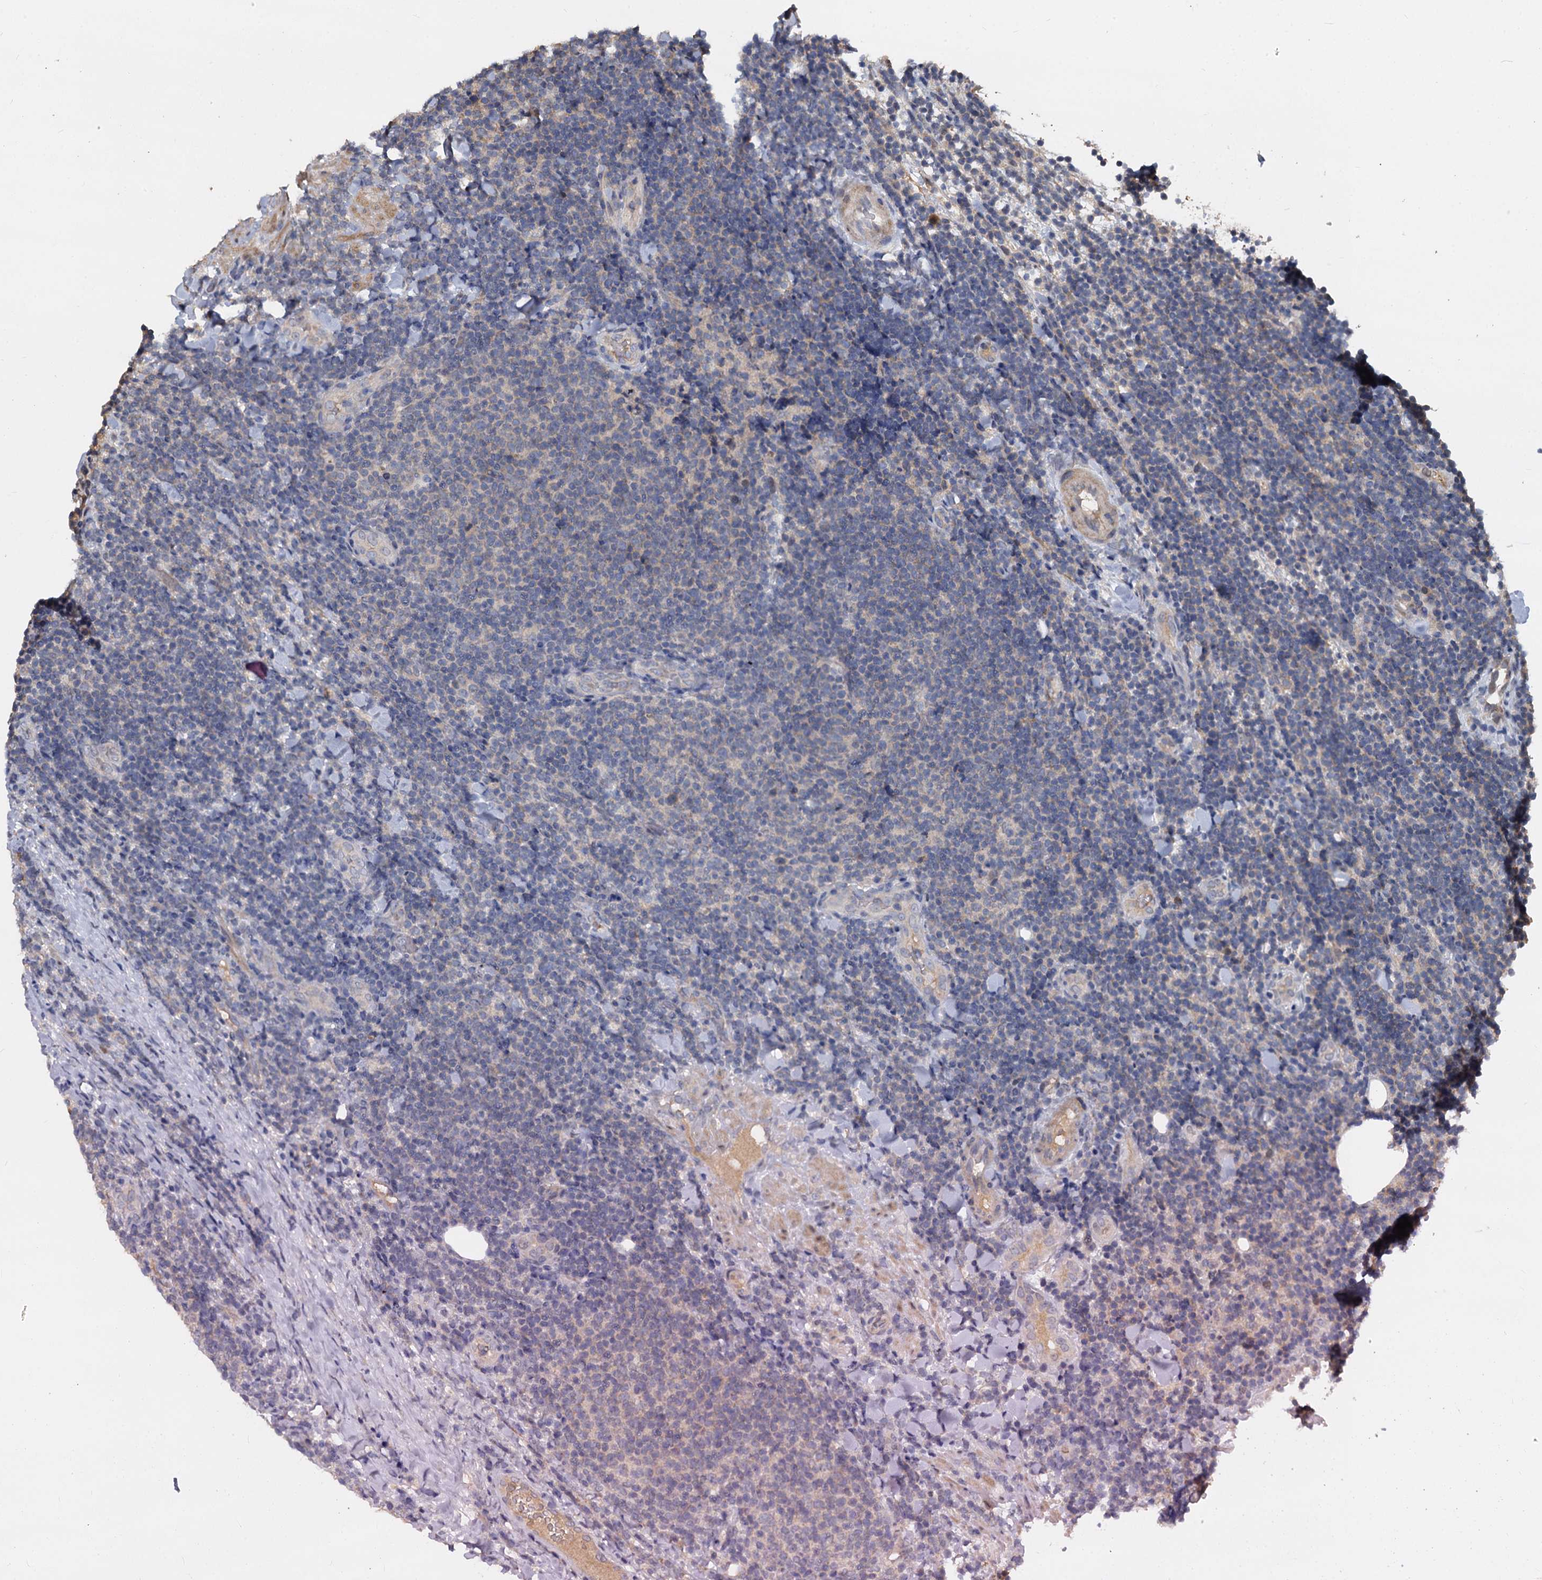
{"staining": {"intensity": "negative", "quantity": "none", "location": "none"}, "tissue": "lymphoma", "cell_type": "Tumor cells", "image_type": "cancer", "snomed": [{"axis": "morphology", "description": "Malignant lymphoma, non-Hodgkin's type, Low grade"}, {"axis": "topography", "description": "Lymph node"}], "caption": "Tumor cells are negative for protein expression in human malignant lymphoma, non-Hodgkin's type (low-grade). (DAB (3,3'-diaminobenzidine) immunohistochemistry, high magnification).", "gene": "CCDC184", "patient": {"sex": "male", "age": 66}}